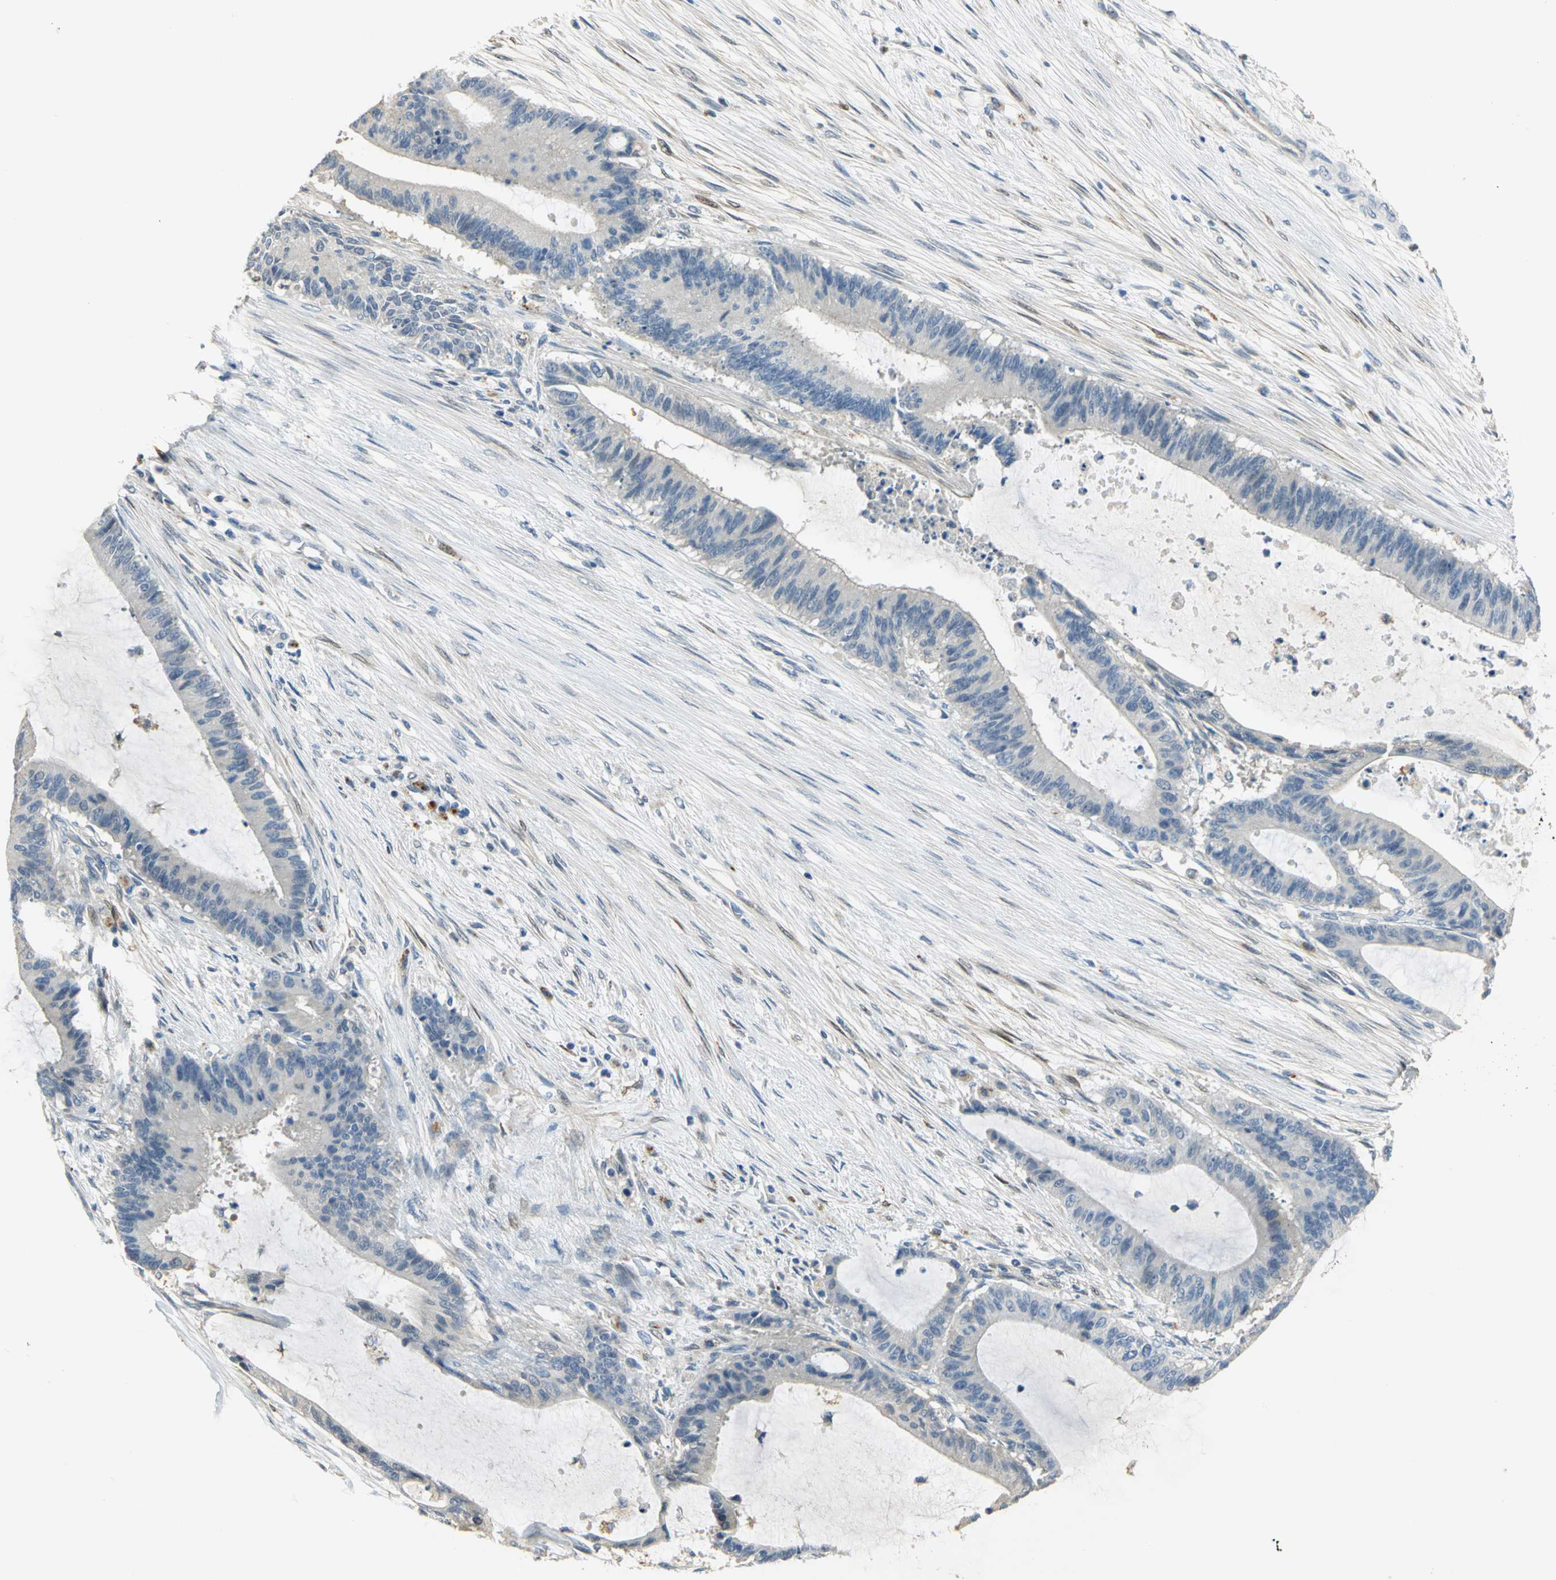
{"staining": {"intensity": "negative", "quantity": "none", "location": "none"}, "tissue": "liver cancer", "cell_type": "Tumor cells", "image_type": "cancer", "snomed": [{"axis": "morphology", "description": "Cholangiocarcinoma"}, {"axis": "topography", "description": "Liver"}], "caption": "Tumor cells show no significant expression in liver cancer (cholangiocarcinoma). The staining is performed using DAB (3,3'-diaminobenzidine) brown chromogen with nuclei counter-stained in using hematoxylin.", "gene": "IL17RB", "patient": {"sex": "female", "age": 73}}